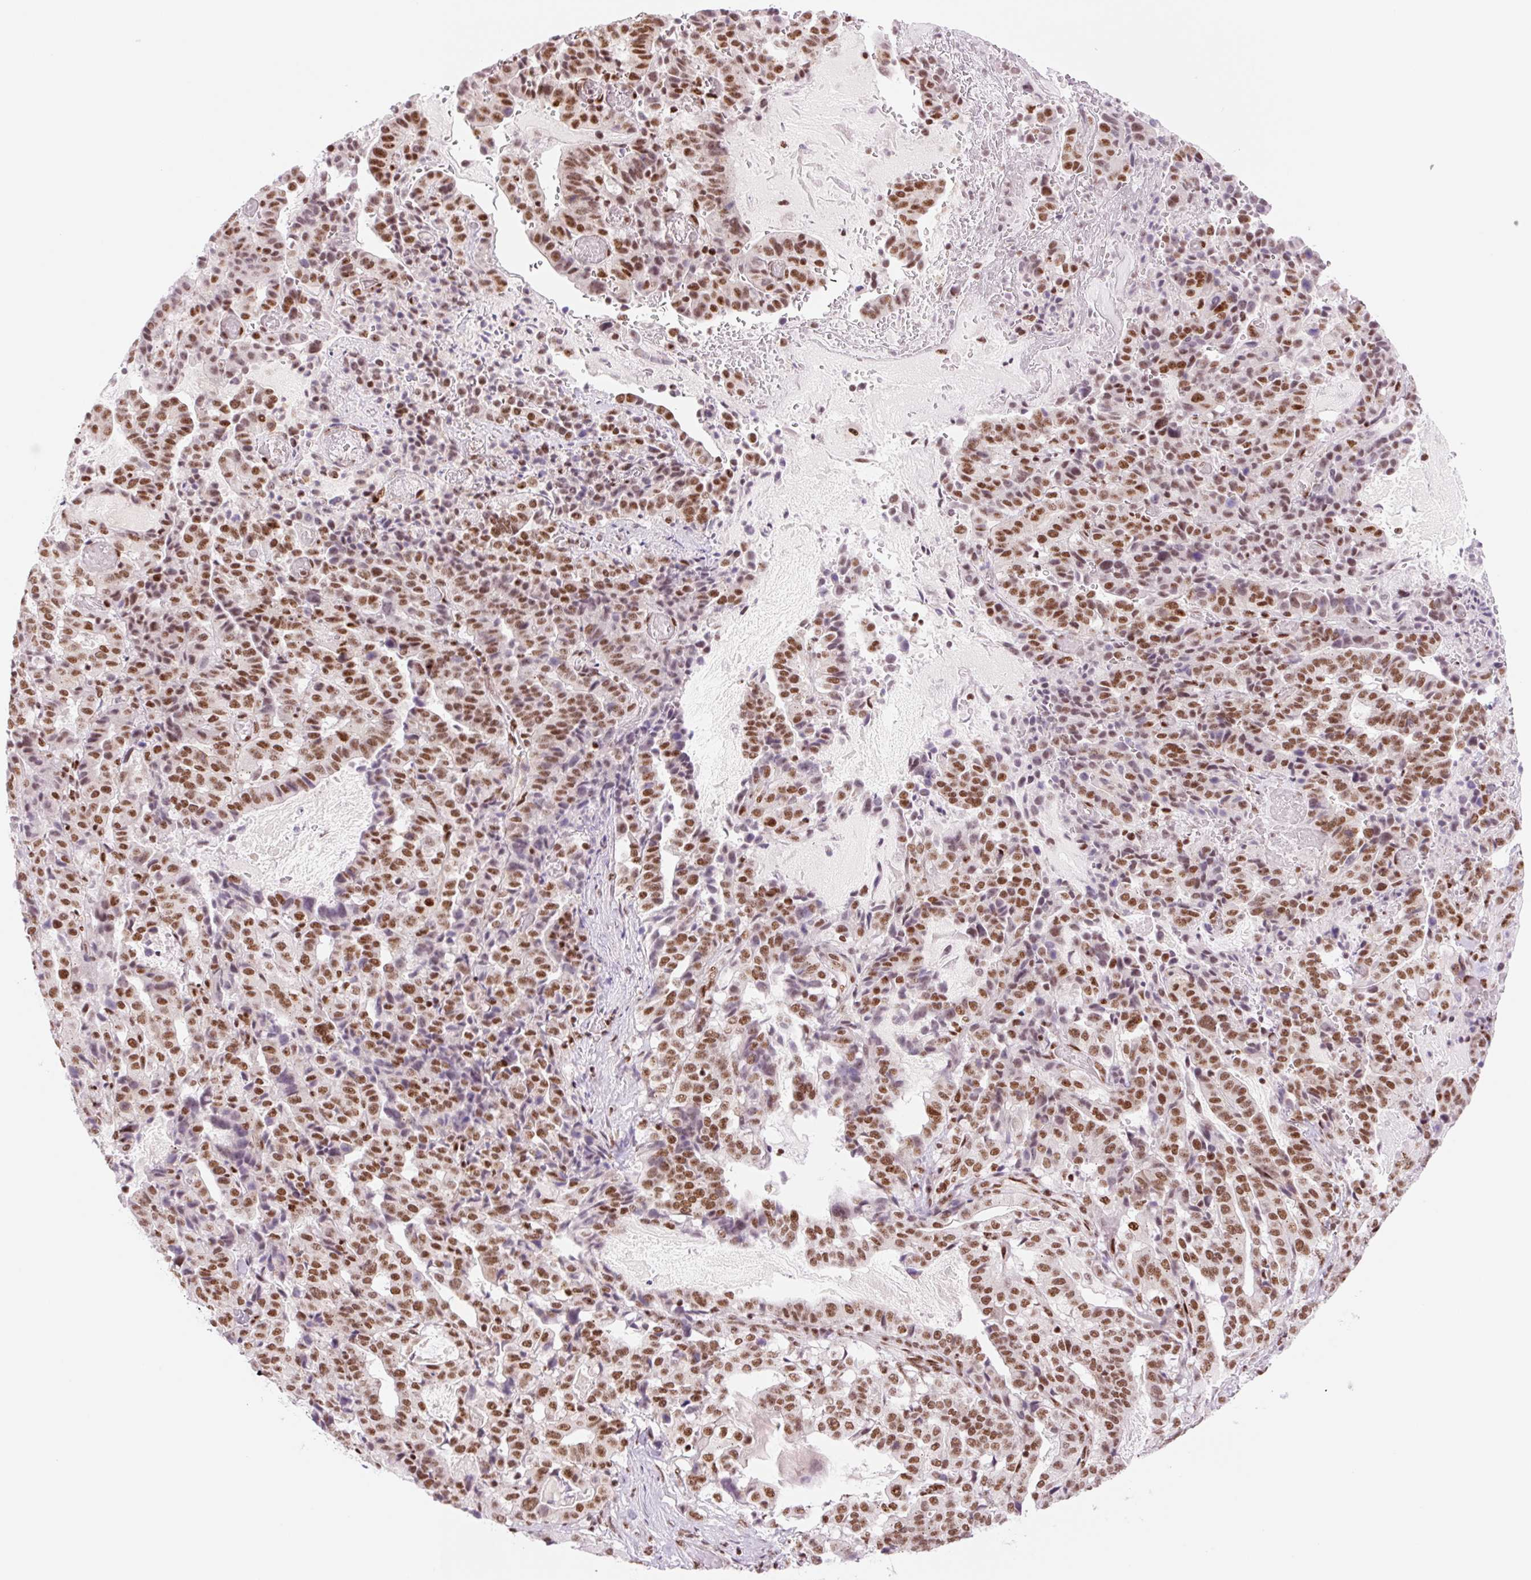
{"staining": {"intensity": "strong", "quantity": ">75%", "location": "nuclear"}, "tissue": "stomach cancer", "cell_type": "Tumor cells", "image_type": "cancer", "snomed": [{"axis": "morphology", "description": "Adenocarcinoma, NOS"}, {"axis": "topography", "description": "Stomach"}], "caption": "IHC of human stomach cancer (adenocarcinoma) demonstrates high levels of strong nuclear staining in about >75% of tumor cells.", "gene": "PRDM11", "patient": {"sex": "male", "age": 48}}